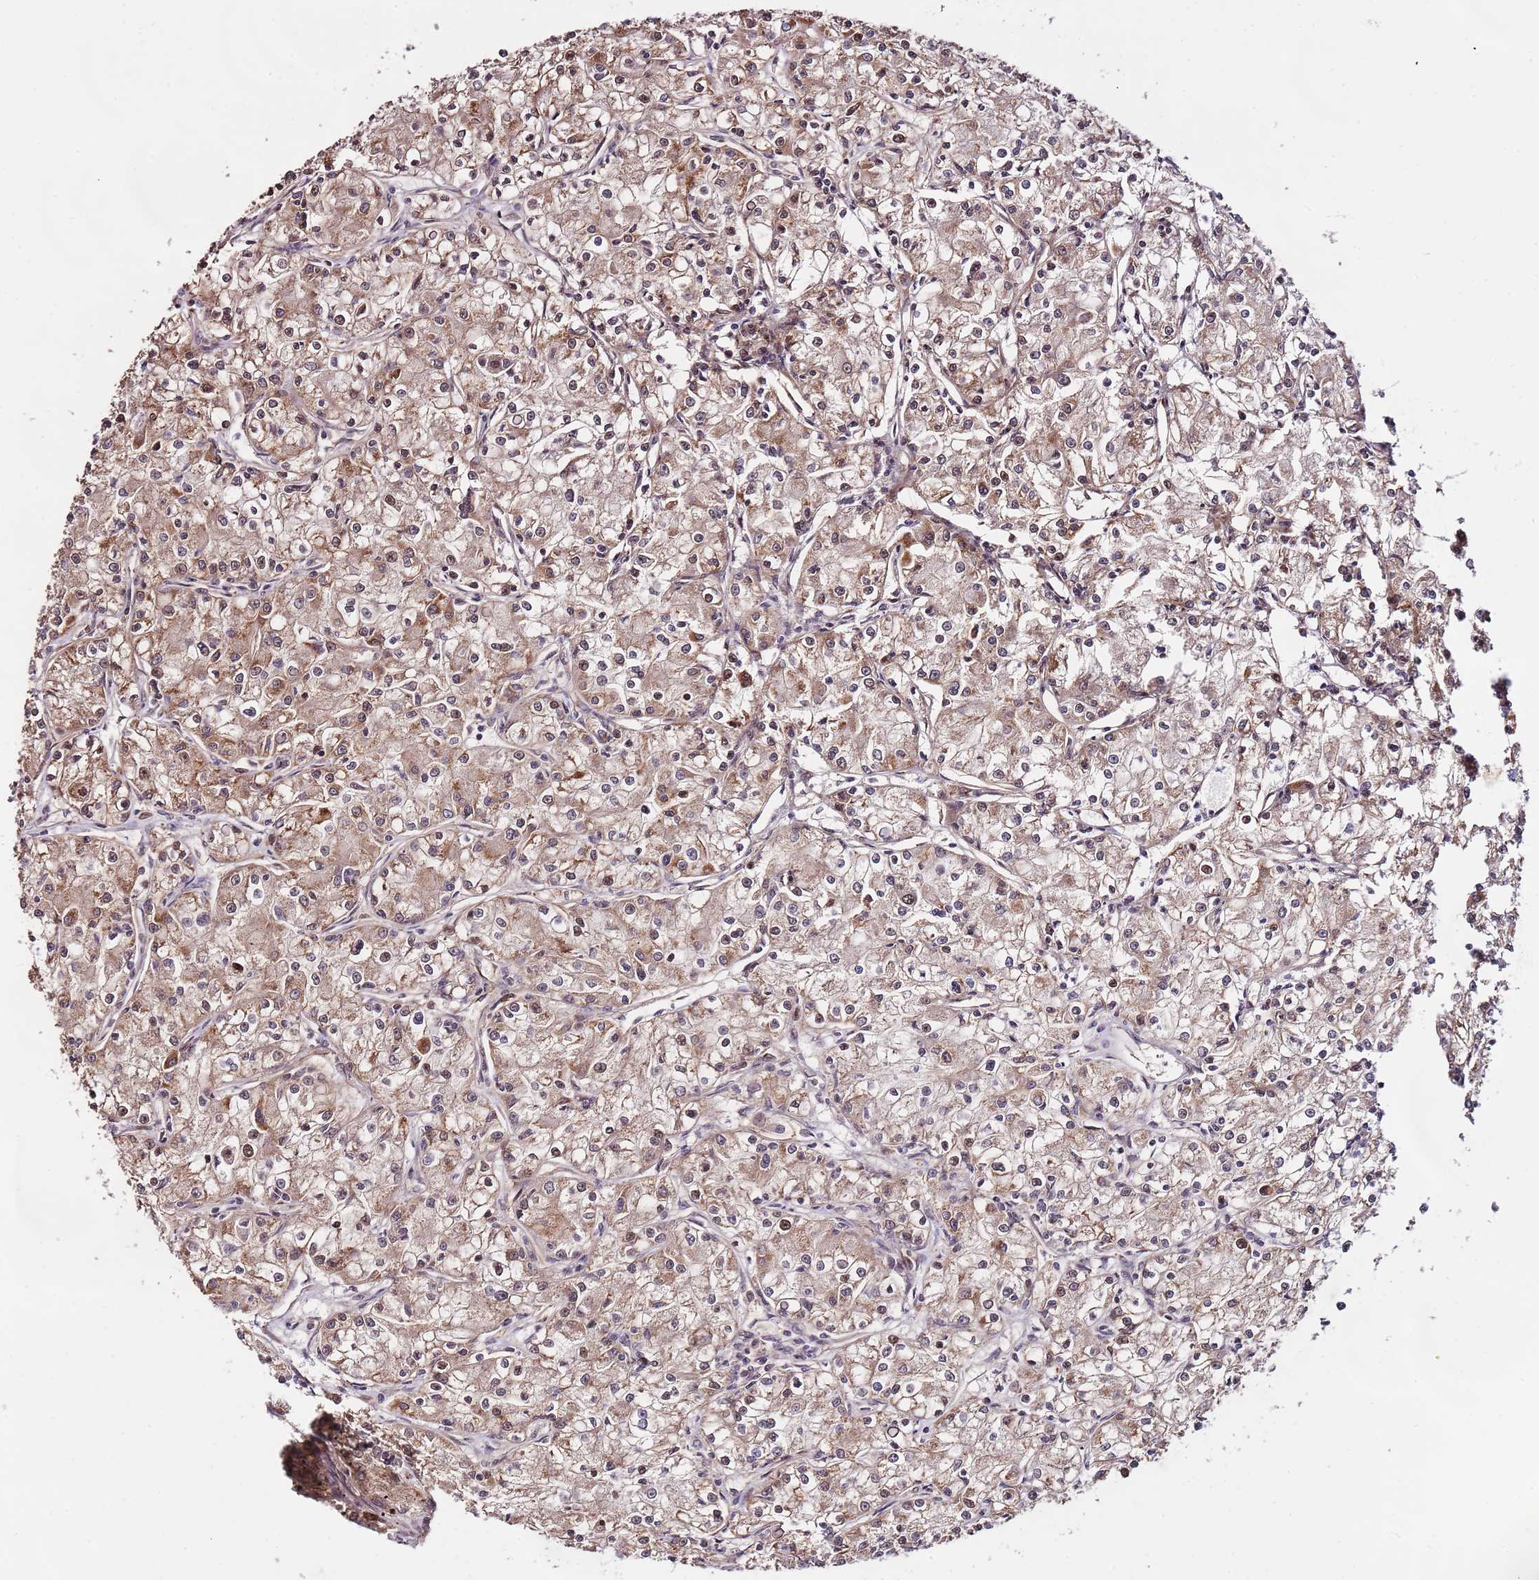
{"staining": {"intensity": "moderate", "quantity": "25%-75%", "location": "cytoplasmic/membranous,nuclear"}, "tissue": "renal cancer", "cell_type": "Tumor cells", "image_type": "cancer", "snomed": [{"axis": "morphology", "description": "Adenocarcinoma, NOS"}, {"axis": "topography", "description": "Kidney"}], "caption": "The image reveals a brown stain indicating the presence of a protein in the cytoplasmic/membranous and nuclear of tumor cells in adenocarcinoma (renal). (DAB IHC with brightfield microscopy, high magnification).", "gene": "RIF1", "patient": {"sex": "female", "age": 59}}